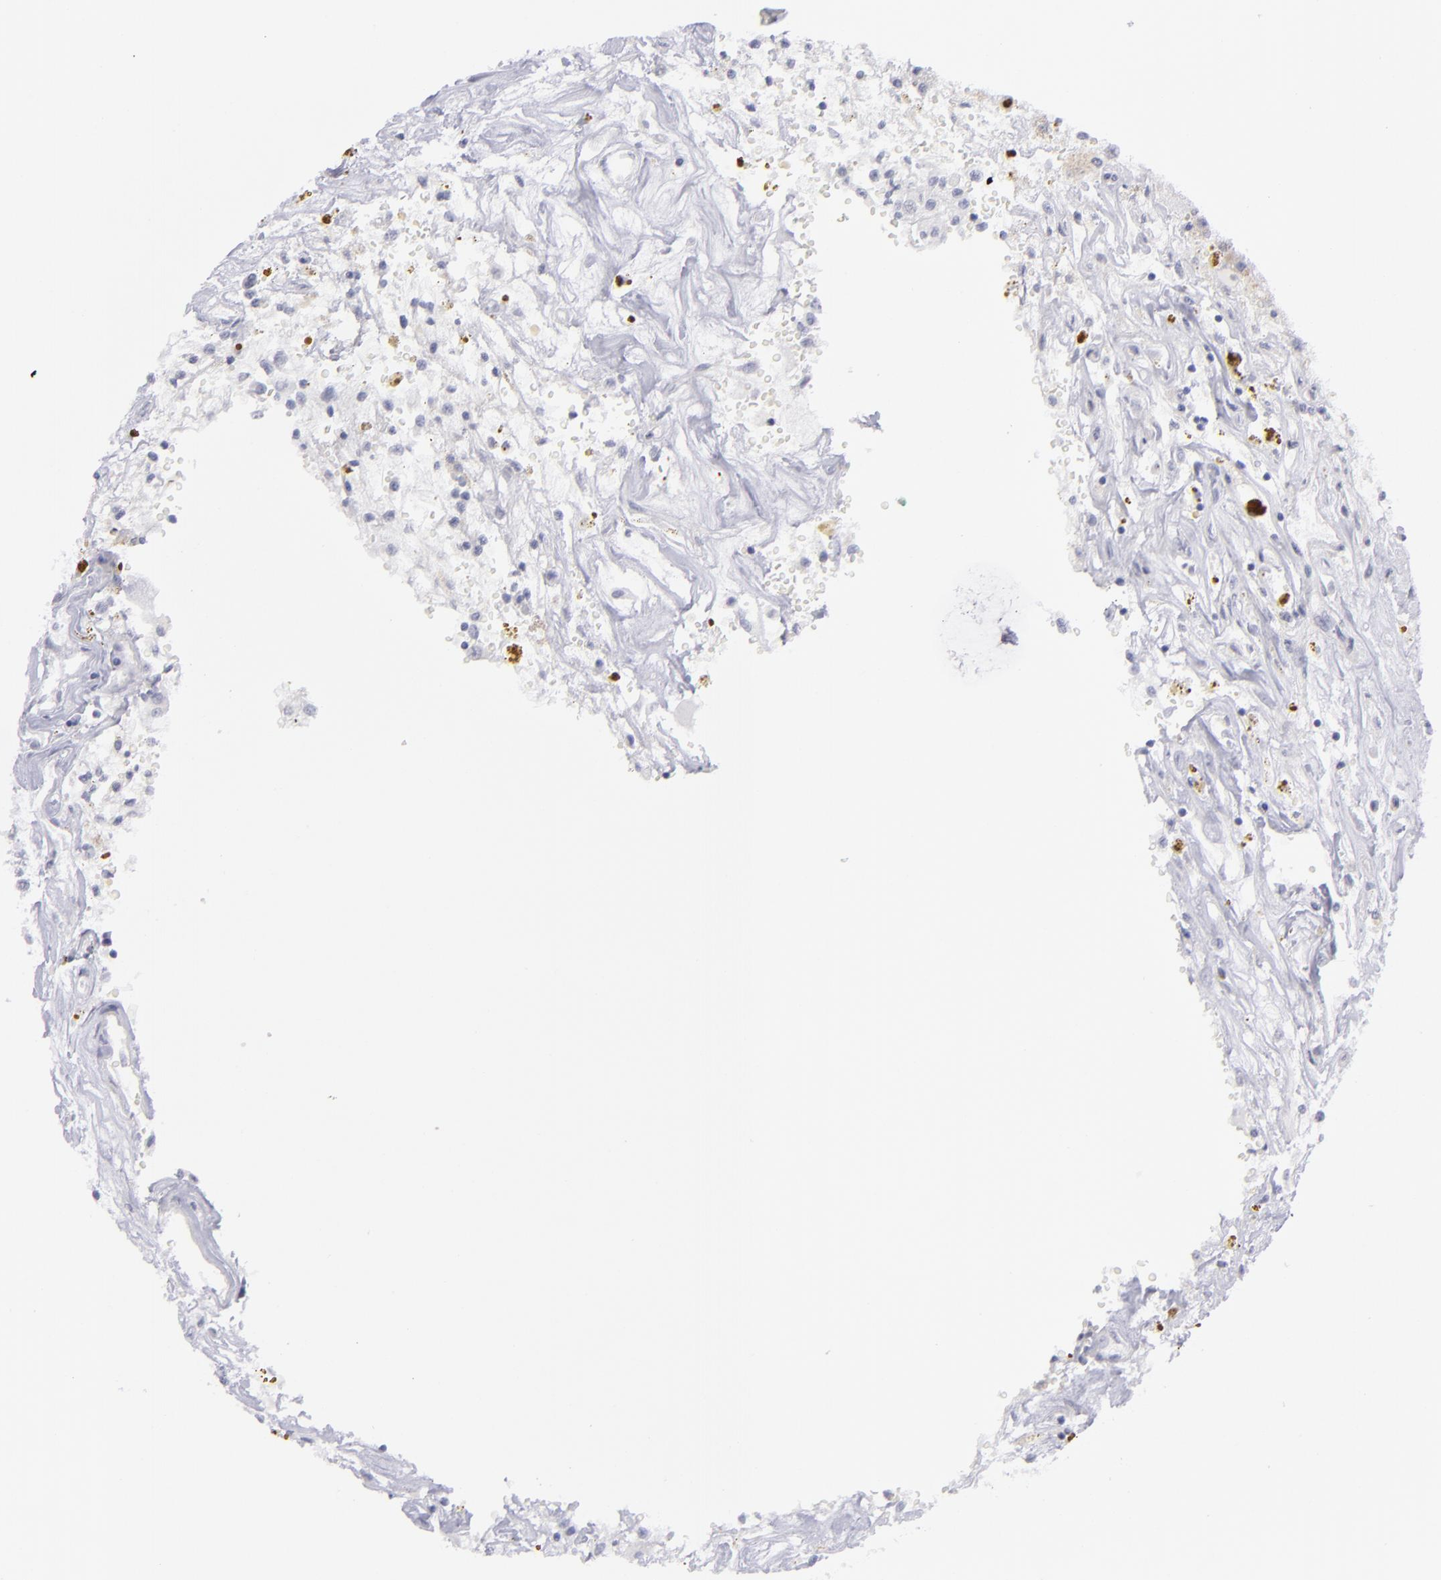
{"staining": {"intensity": "negative", "quantity": "none", "location": "none"}, "tissue": "renal cancer", "cell_type": "Tumor cells", "image_type": "cancer", "snomed": [{"axis": "morphology", "description": "Adenocarcinoma, NOS"}, {"axis": "topography", "description": "Kidney"}], "caption": "Protein analysis of renal cancer (adenocarcinoma) displays no significant expression in tumor cells.", "gene": "MYH11", "patient": {"sex": "male", "age": 78}}